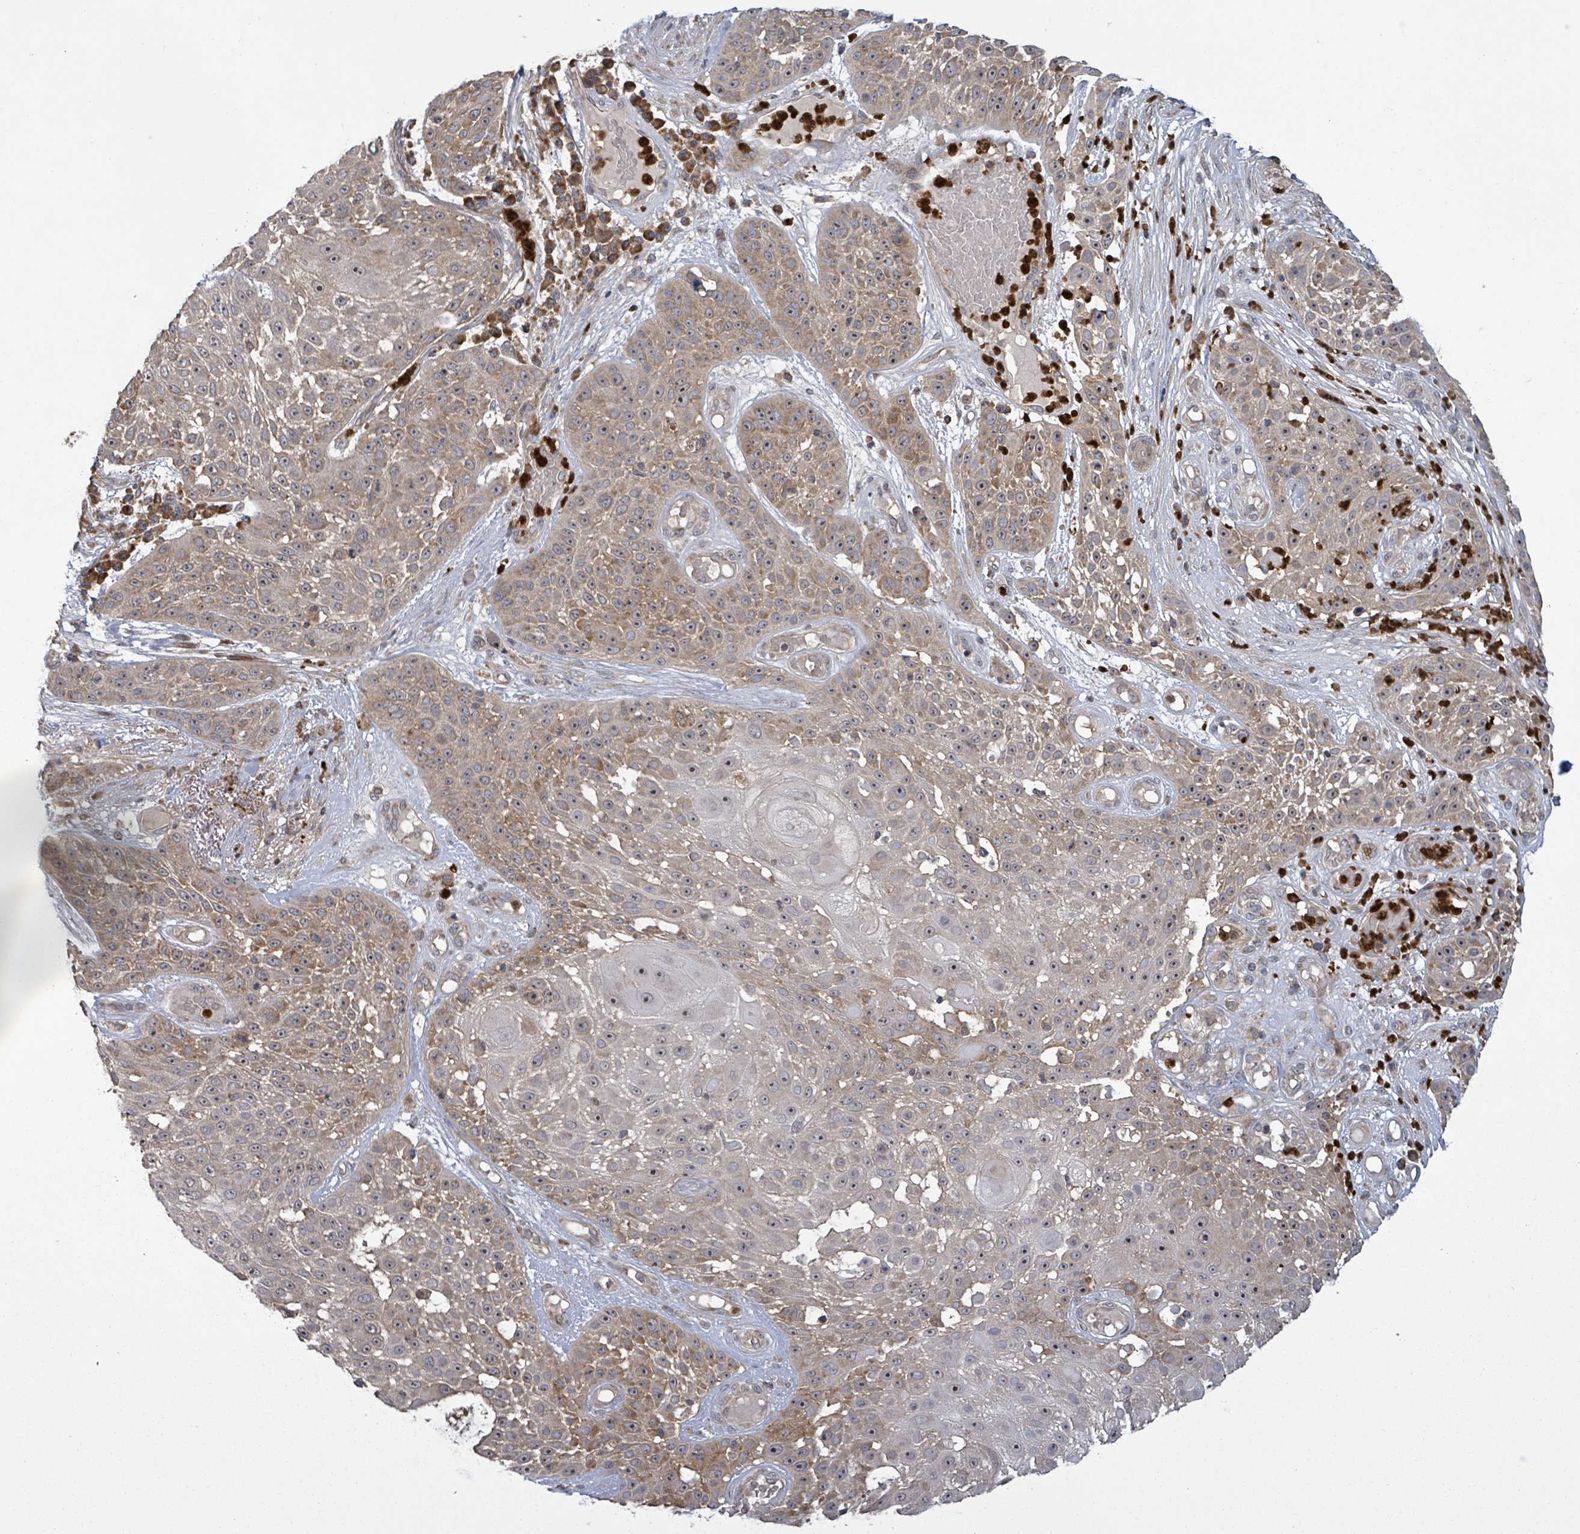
{"staining": {"intensity": "moderate", "quantity": "25%-75%", "location": "cytoplasmic/membranous"}, "tissue": "skin cancer", "cell_type": "Tumor cells", "image_type": "cancer", "snomed": [{"axis": "morphology", "description": "Squamous cell carcinoma, NOS"}, {"axis": "topography", "description": "Skin"}], "caption": "Immunohistochemistry micrograph of neoplastic tissue: squamous cell carcinoma (skin) stained using immunohistochemistry (IHC) reveals medium levels of moderate protein expression localized specifically in the cytoplasmic/membranous of tumor cells, appearing as a cytoplasmic/membranous brown color.", "gene": "SERPINE3", "patient": {"sex": "female", "age": 86}}